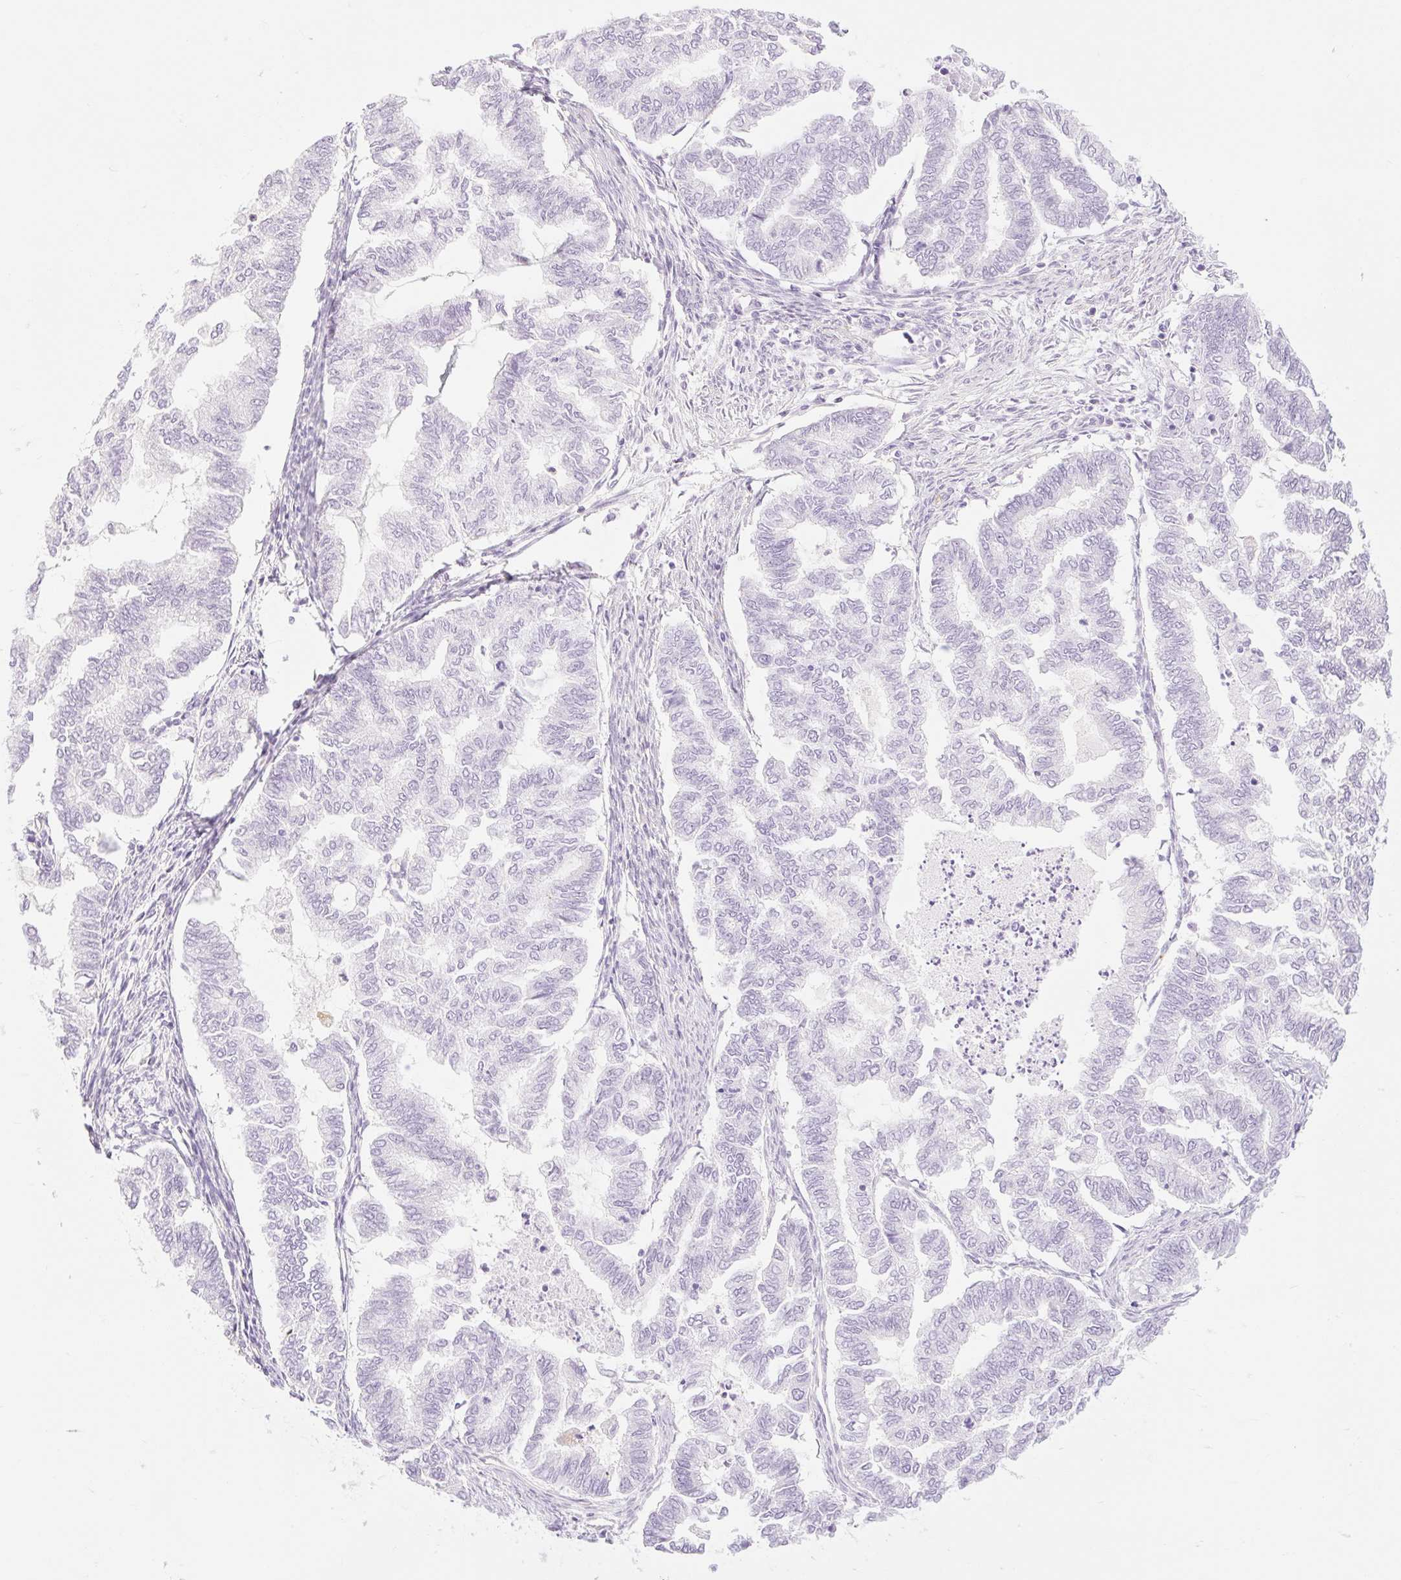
{"staining": {"intensity": "negative", "quantity": "none", "location": "none"}, "tissue": "endometrial cancer", "cell_type": "Tumor cells", "image_type": "cancer", "snomed": [{"axis": "morphology", "description": "Adenocarcinoma, NOS"}, {"axis": "topography", "description": "Endometrium"}], "caption": "Endometrial adenocarcinoma stained for a protein using immunohistochemistry exhibits no expression tumor cells.", "gene": "TAF1L", "patient": {"sex": "female", "age": 79}}